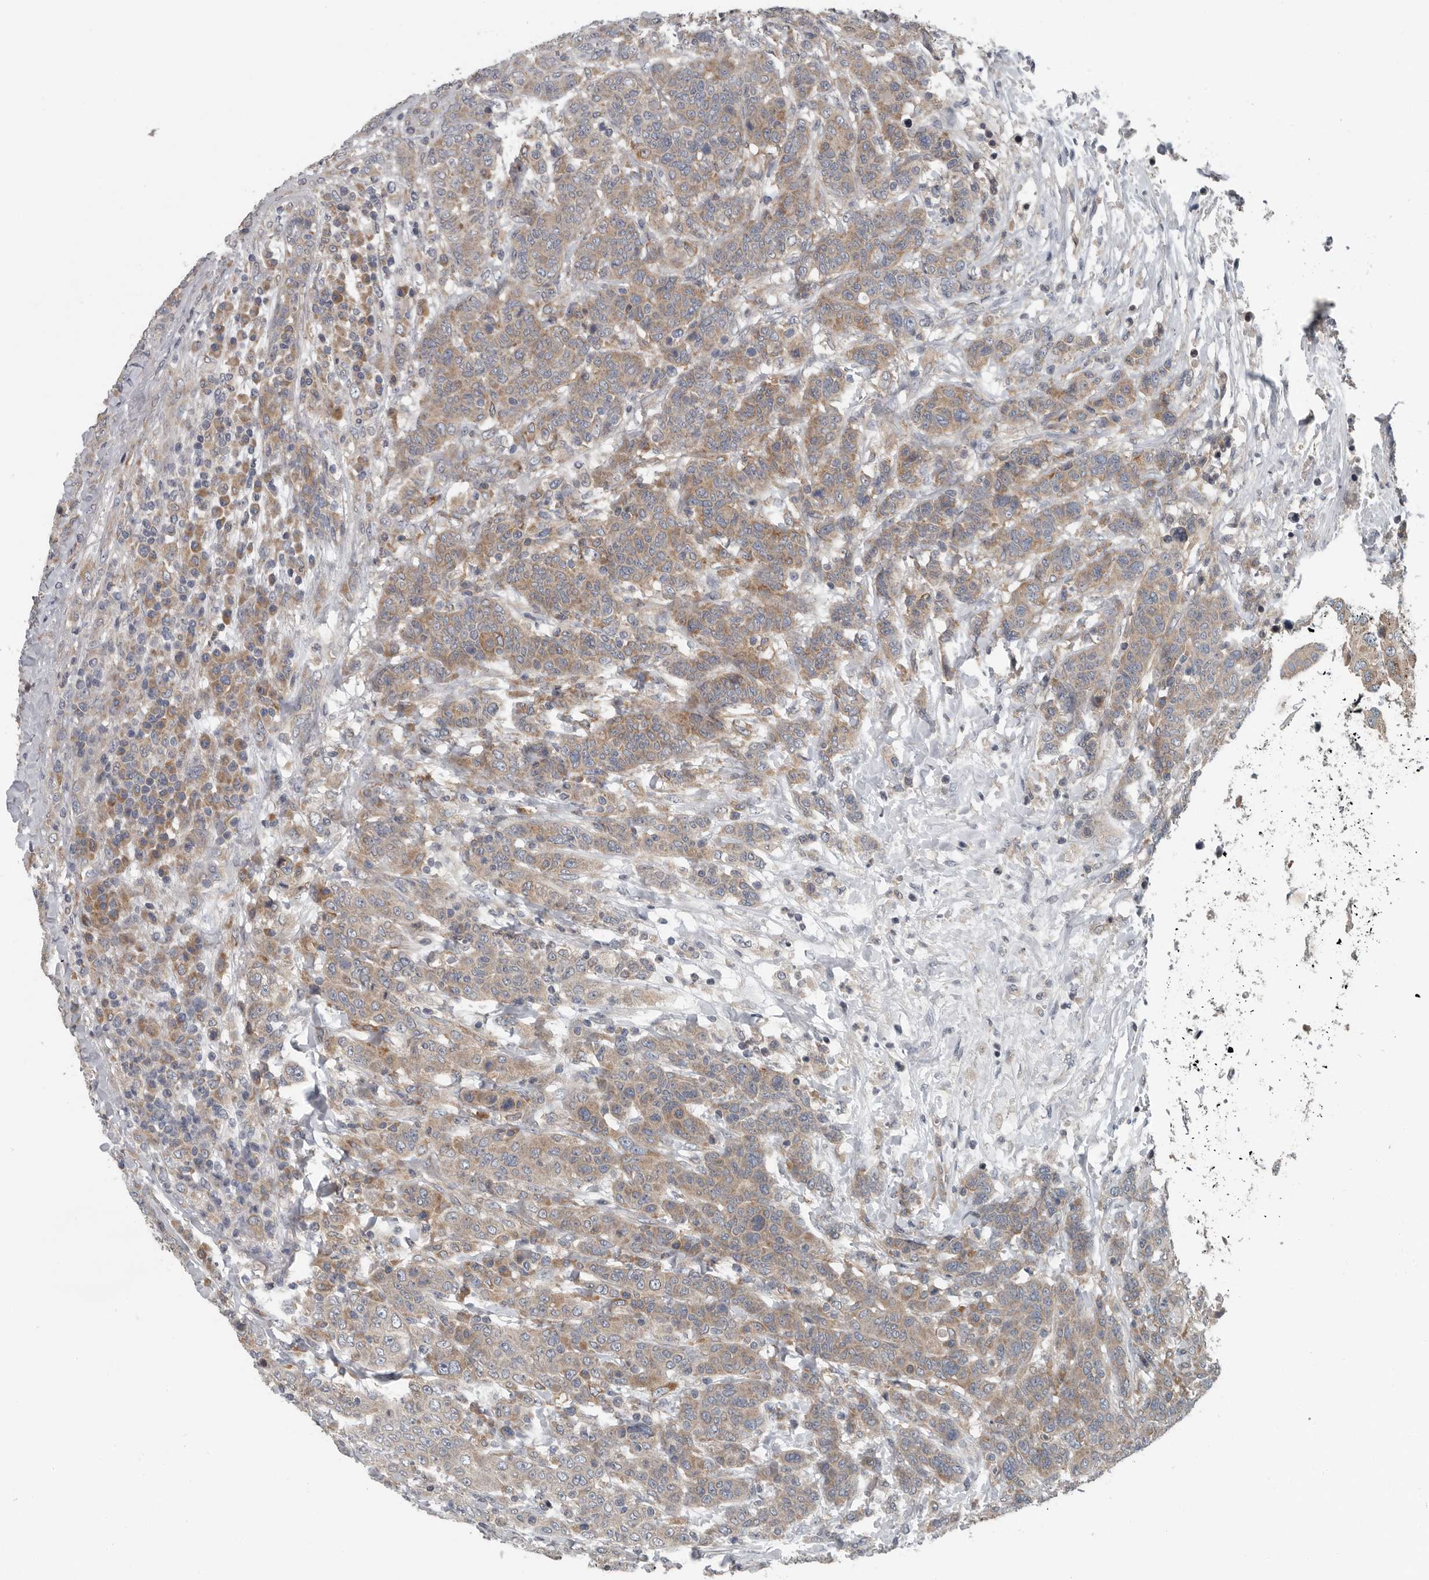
{"staining": {"intensity": "moderate", "quantity": "<25%", "location": "cytoplasmic/membranous"}, "tissue": "breast cancer", "cell_type": "Tumor cells", "image_type": "cancer", "snomed": [{"axis": "morphology", "description": "Duct carcinoma"}, {"axis": "topography", "description": "Breast"}], "caption": "High-magnification brightfield microscopy of breast cancer stained with DAB (brown) and counterstained with hematoxylin (blue). tumor cells exhibit moderate cytoplasmic/membranous staining is identified in about<25% of cells.", "gene": "TMEM199", "patient": {"sex": "female", "age": 37}}